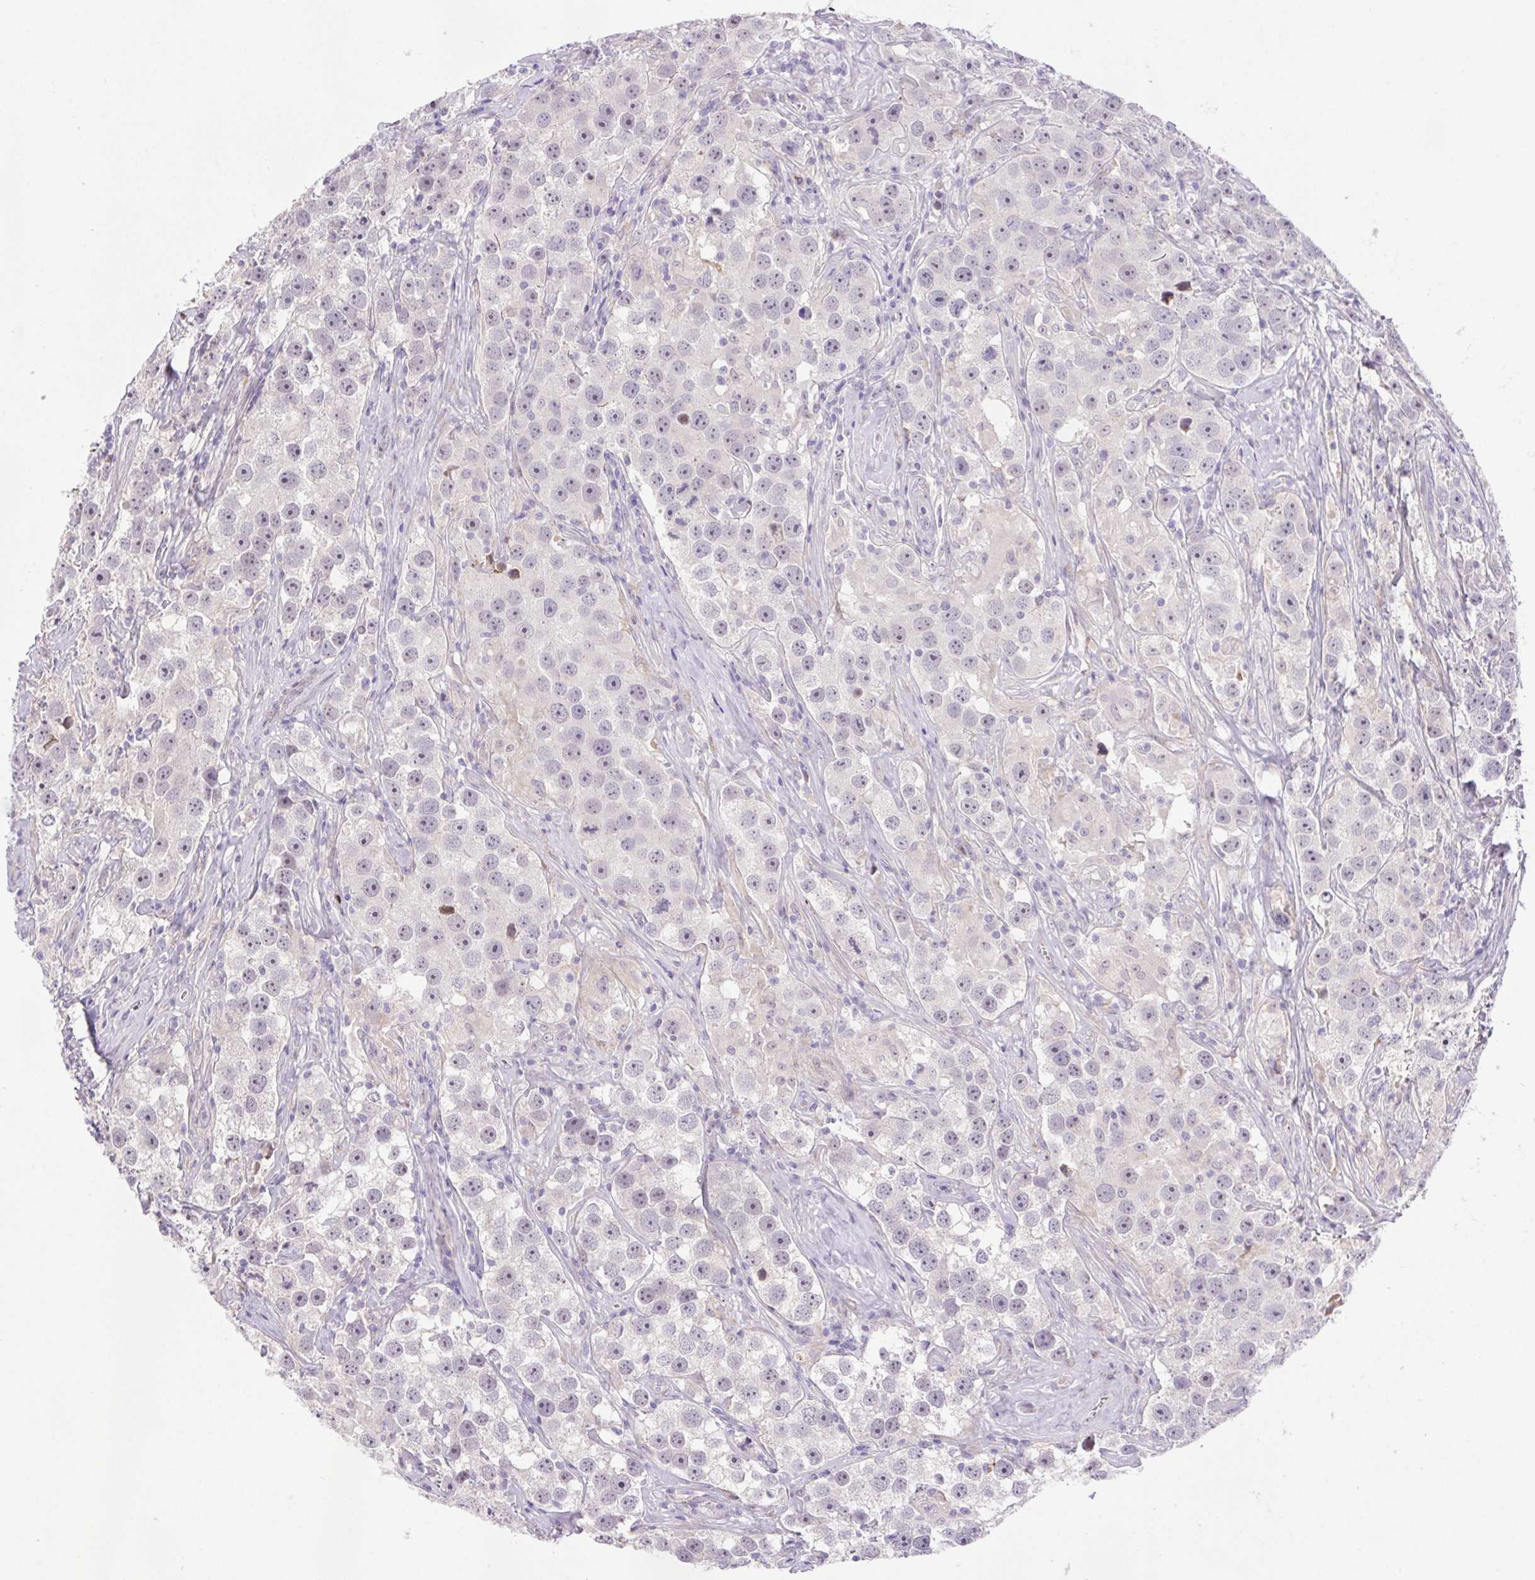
{"staining": {"intensity": "moderate", "quantity": "<25%", "location": "nuclear"}, "tissue": "testis cancer", "cell_type": "Tumor cells", "image_type": "cancer", "snomed": [{"axis": "morphology", "description": "Seminoma, NOS"}, {"axis": "topography", "description": "Testis"}], "caption": "Tumor cells exhibit low levels of moderate nuclear staining in about <25% of cells in human testis cancer.", "gene": "LRRTM1", "patient": {"sex": "male", "age": 49}}